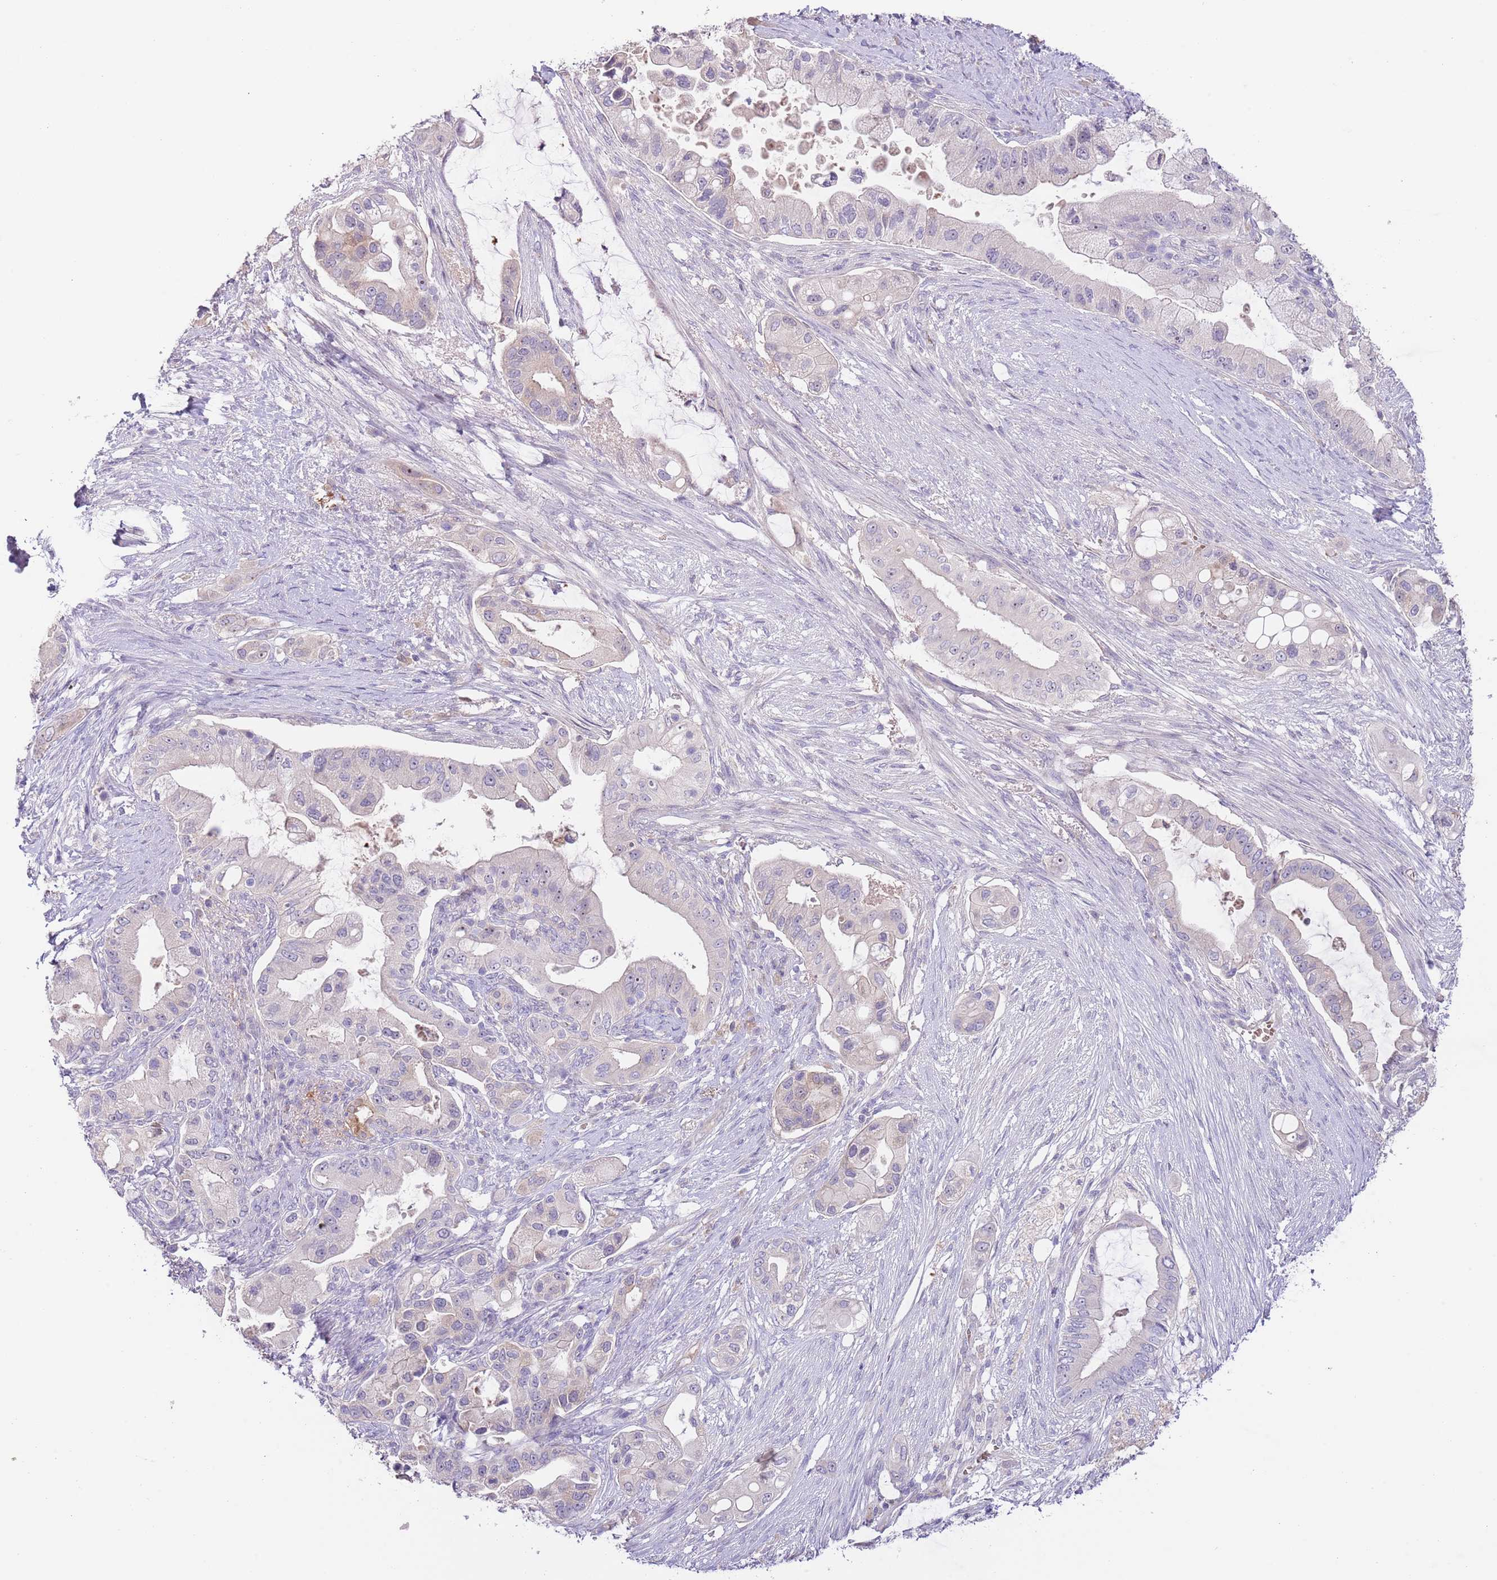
{"staining": {"intensity": "negative", "quantity": "none", "location": "none"}, "tissue": "pancreatic cancer", "cell_type": "Tumor cells", "image_type": "cancer", "snomed": [{"axis": "morphology", "description": "Adenocarcinoma, NOS"}, {"axis": "topography", "description": "Pancreas"}], "caption": "An IHC photomicrograph of pancreatic cancer is shown. There is no staining in tumor cells of pancreatic cancer. Brightfield microscopy of immunohistochemistry (IHC) stained with DAB (brown) and hematoxylin (blue), captured at high magnification.", "gene": "AP1S2", "patient": {"sex": "male", "age": 57}}